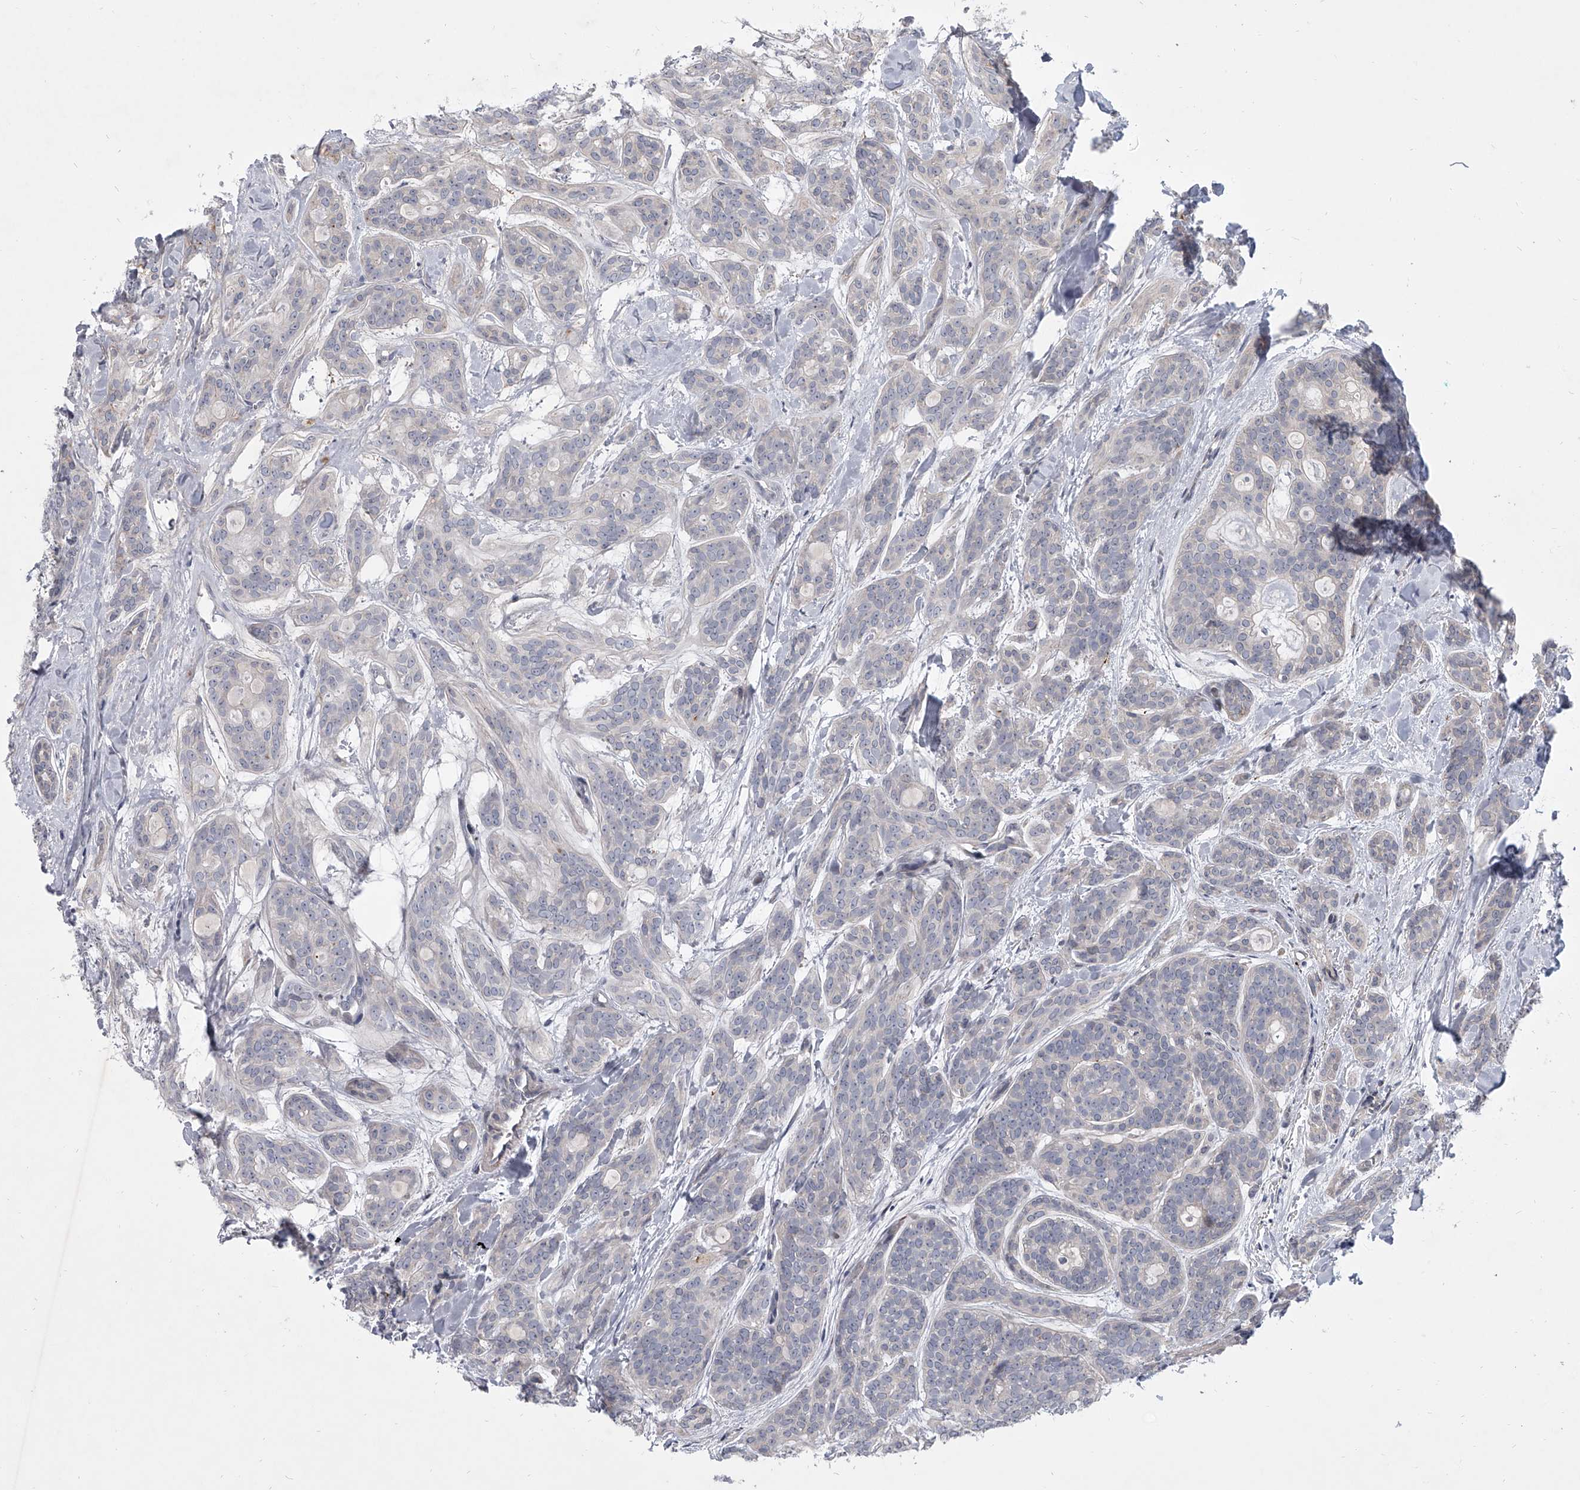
{"staining": {"intensity": "negative", "quantity": "none", "location": "none"}, "tissue": "head and neck cancer", "cell_type": "Tumor cells", "image_type": "cancer", "snomed": [{"axis": "morphology", "description": "Adenocarcinoma, NOS"}, {"axis": "topography", "description": "Head-Neck"}], "caption": "Immunohistochemistry image of head and neck cancer stained for a protein (brown), which displays no expression in tumor cells.", "gene": "HEATR6", "patient": {"sex": "male", "age": 66}}